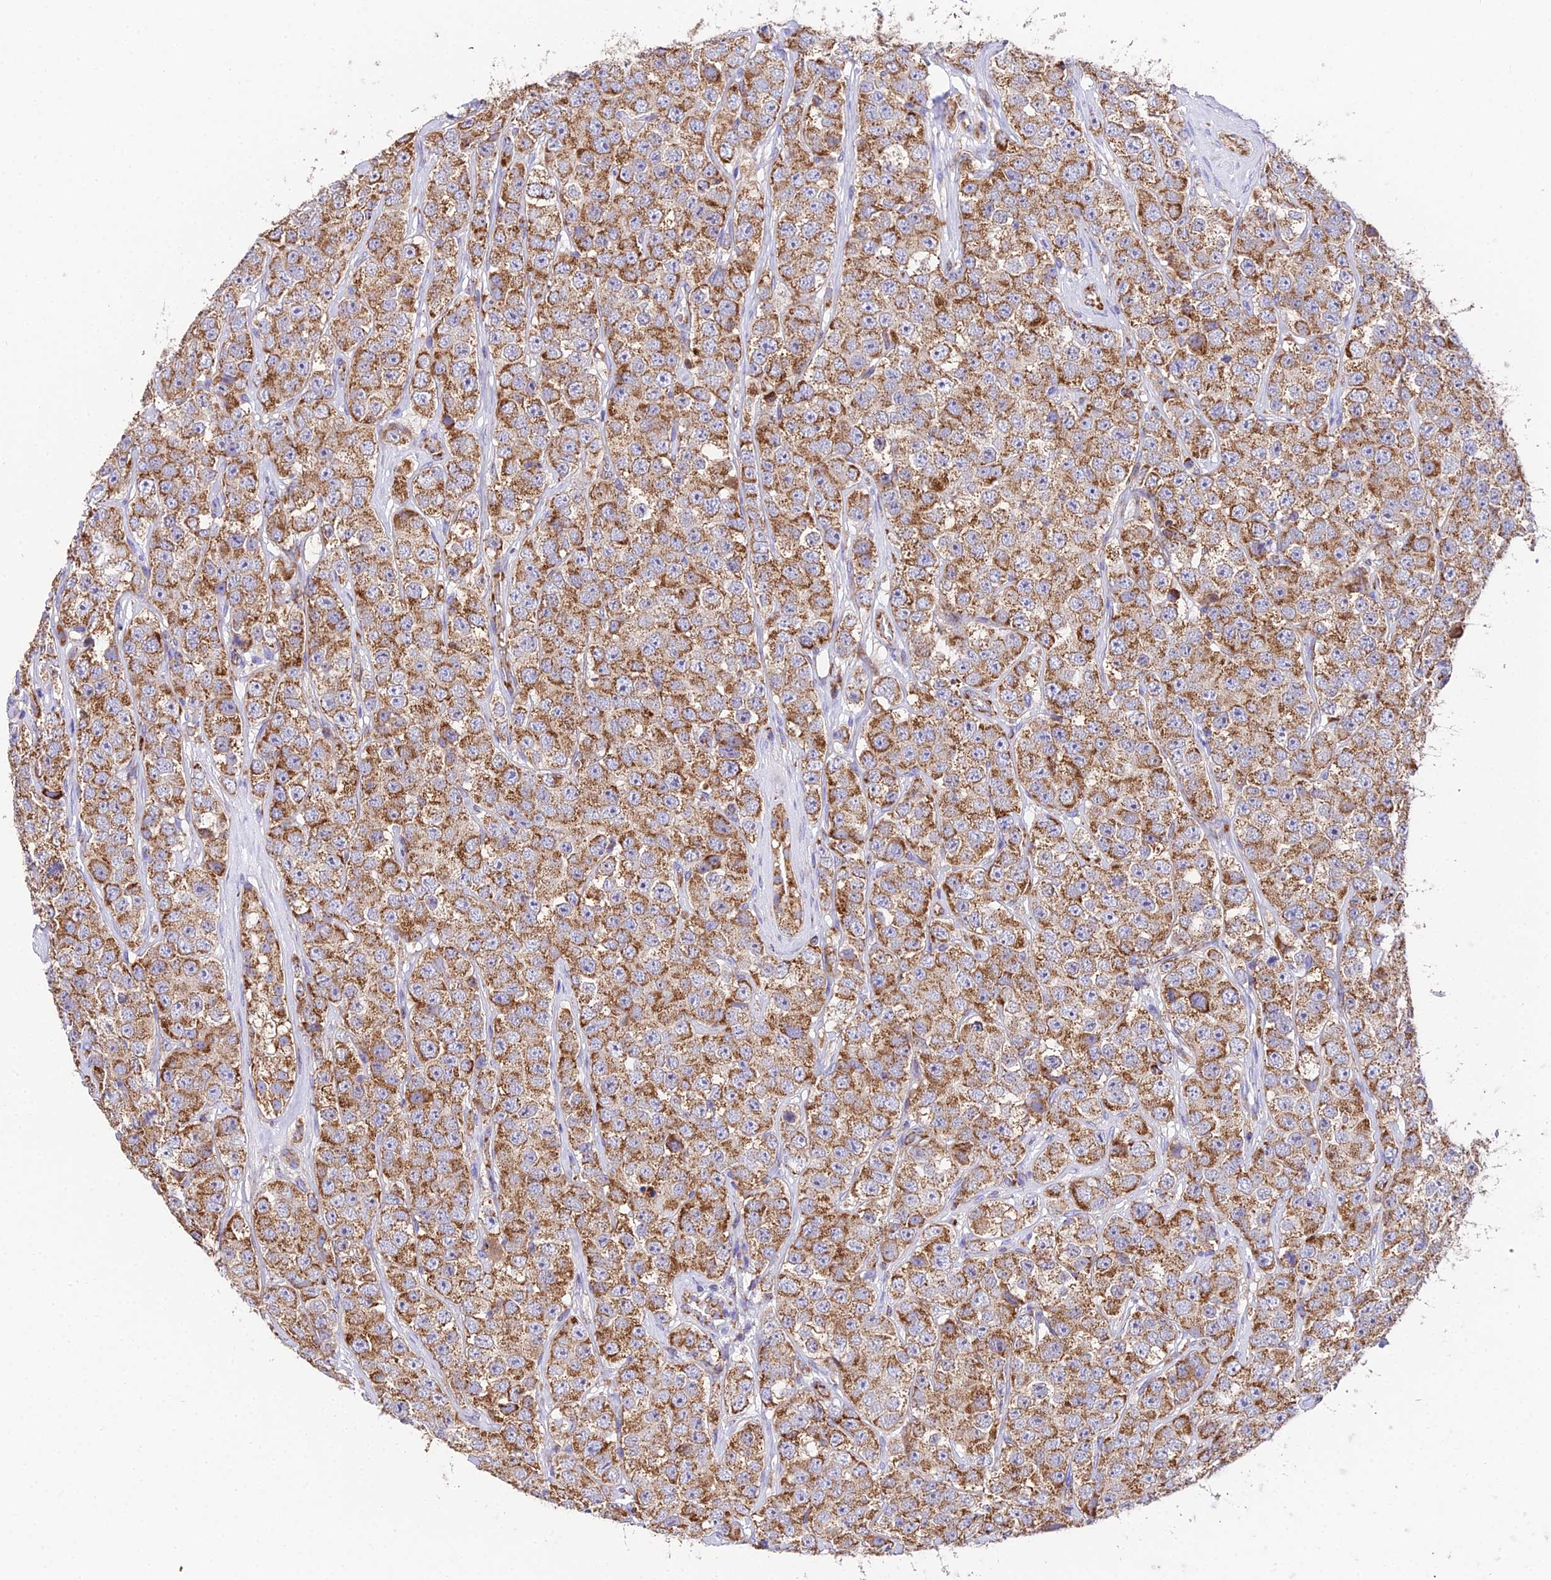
{"staining": {"intensity": "moderate", "quantity": ">75%", "location": "cytoplasmic/membranous"}, "tissue": "testis cancer", "cell_type": "Tumor cells", "image_type": "cancer", "snomed": [{"axis": "morphology", "description": "Seminoma, NOS"}, {"axis": "topography", "description": "Testis"}], "caption": "This is an image of immunohistochemistry staining of testis cancer, which shows moderate staining in the cytoplasmic/membranous of tumor cells.", "gene": "OCIAD1", "patient": {"sex": "male", "age": 28}}